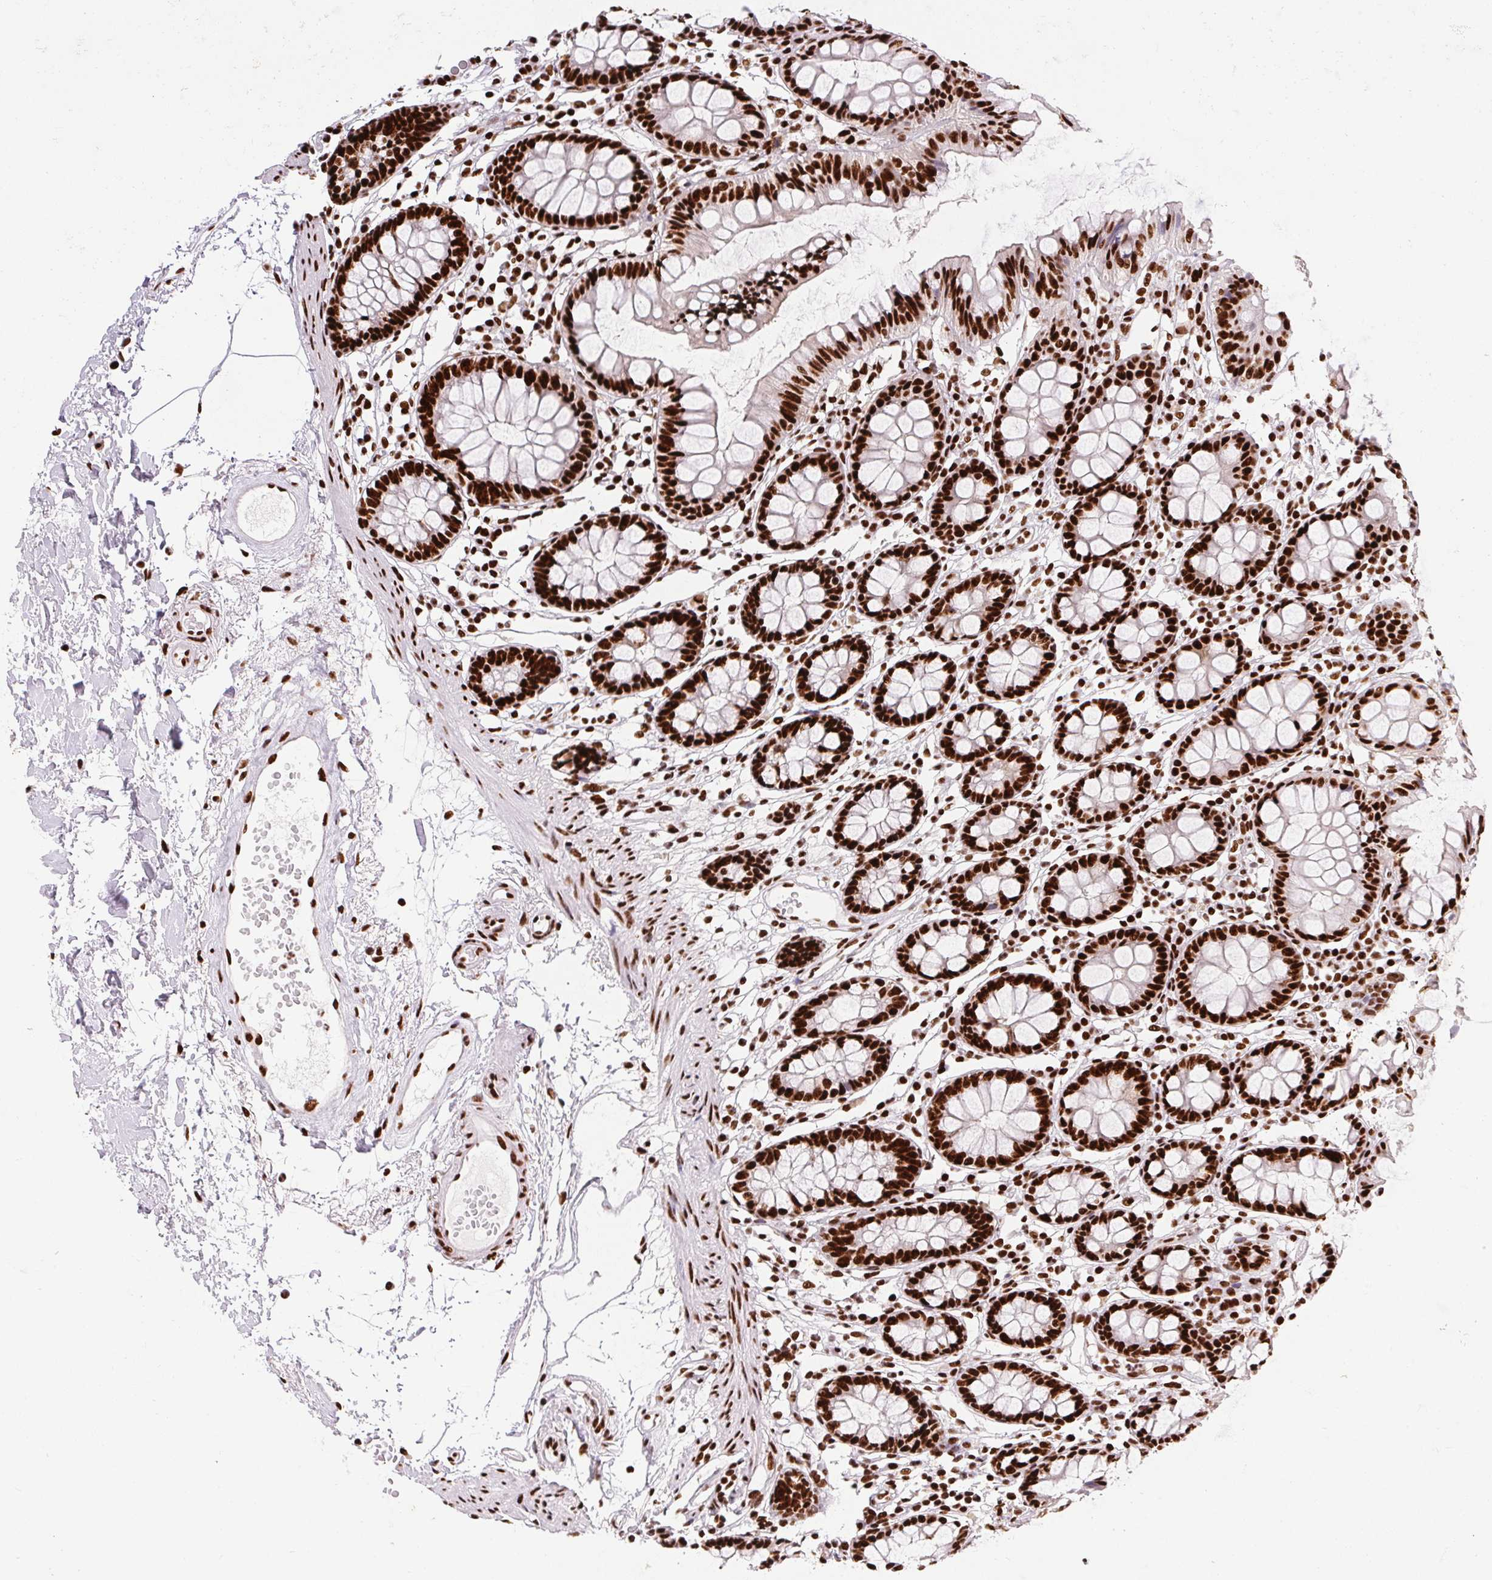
{"staining": {"intensity": "strong", "quantity": ">75%", "location": "nuclear"}, "tissue": "colon", "cell_type": "Endothelial cells", "image_type": "normal", "snomed": [{"axis": "morphology", "description": "Normal tissue, NOS"}, {"axis": "topography", "description": "Colon"}], "caption": "Strong nuclear staining for a protein is present in approximately >75% of endothelial cells of benign colon using immunohistochemistry (IHC).", "gene": "PAGE3", "patient": {"sex": "female", "age": 84}}